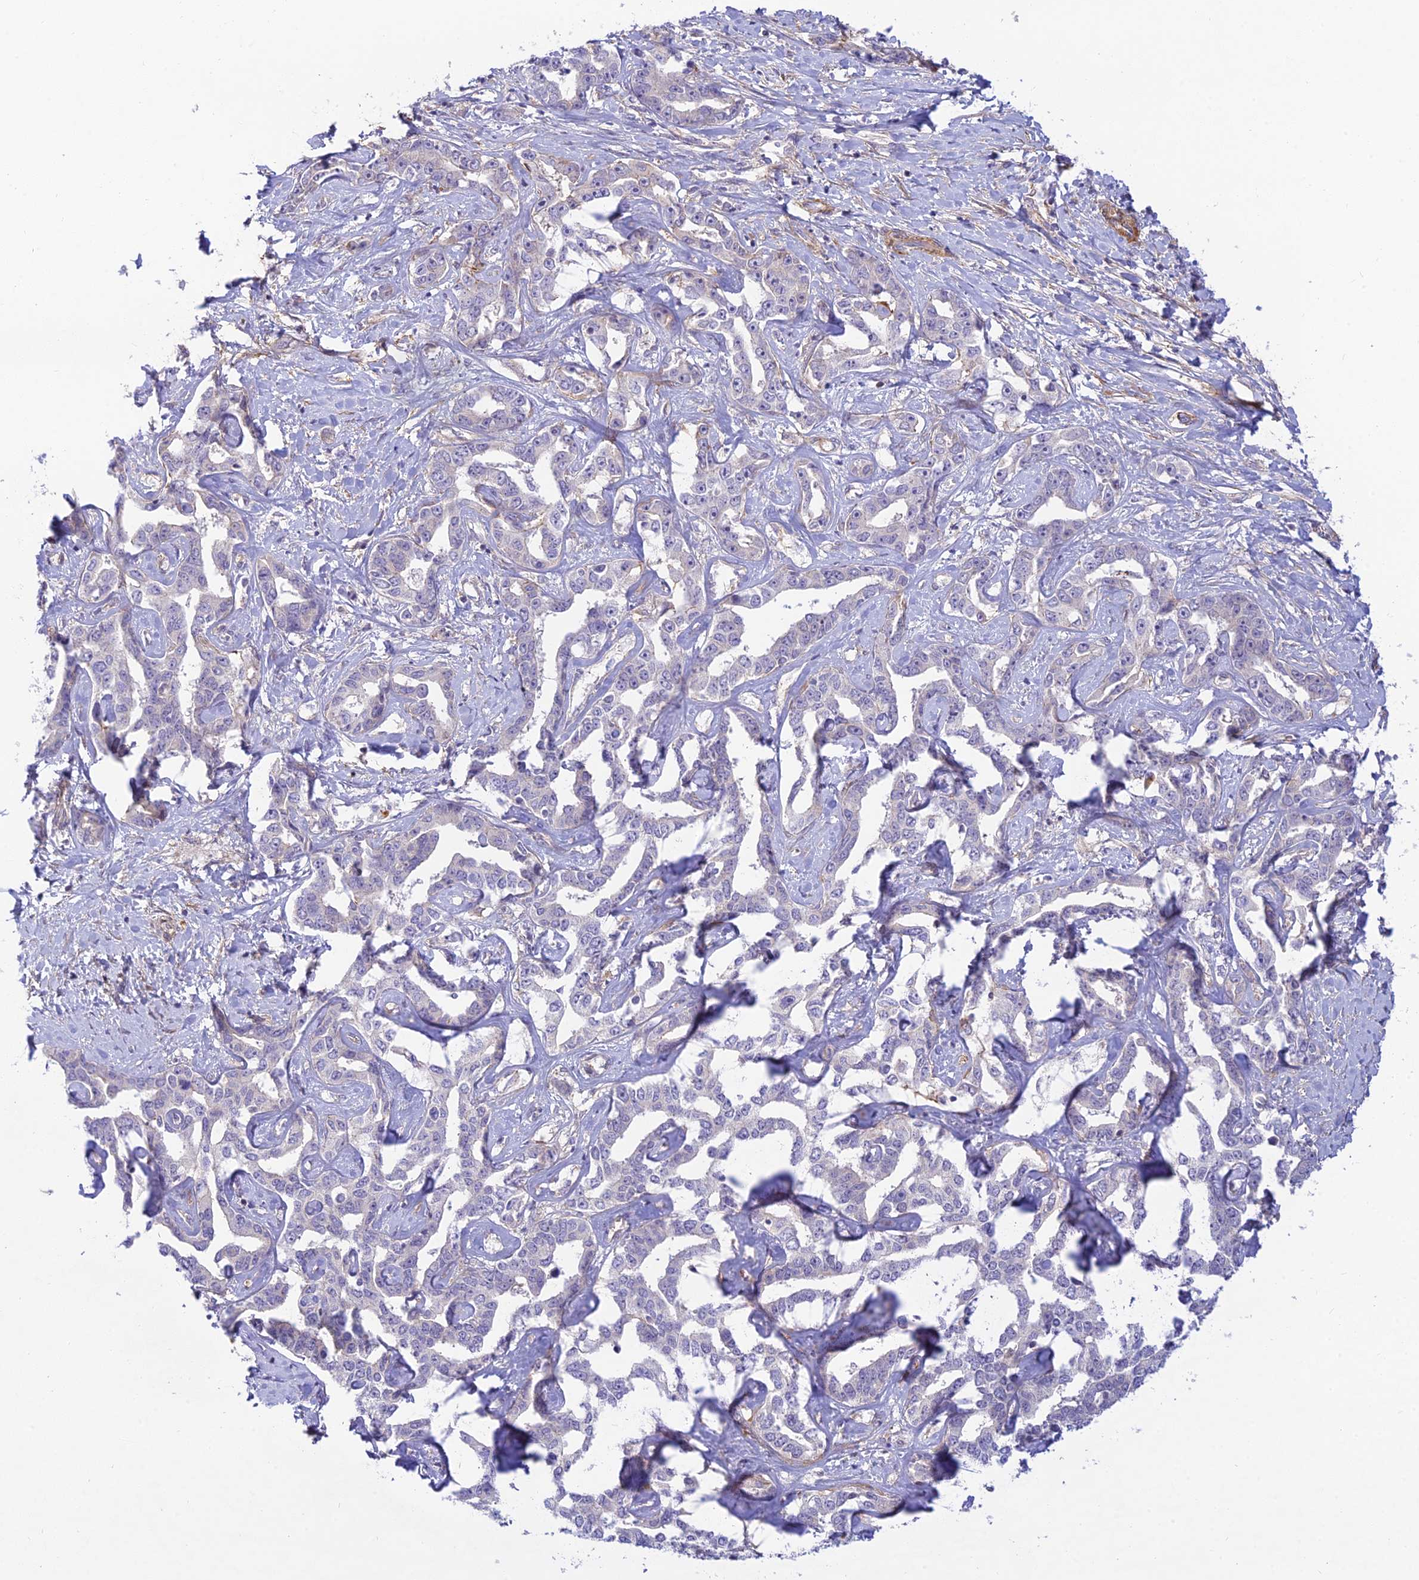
{"staining": {"intensity": "negative", "quantity": "none", "location": "none"}, "tissue": "liver cancer", "cell_type": "Tumor cells", "image_type": "cancer", "snomed": [{"axis": "morphology", "description": "Cholangiocarcinoma"}, {"axis": "topography", "description": "Liver"}], "caption": "The immunohistochemistry (IHC) image has no significant expression in tumor cells of liver cholangiocarcinoma tissue.", "gene": "FBXW4", "patient": {"sex": "male", "age": 59}}